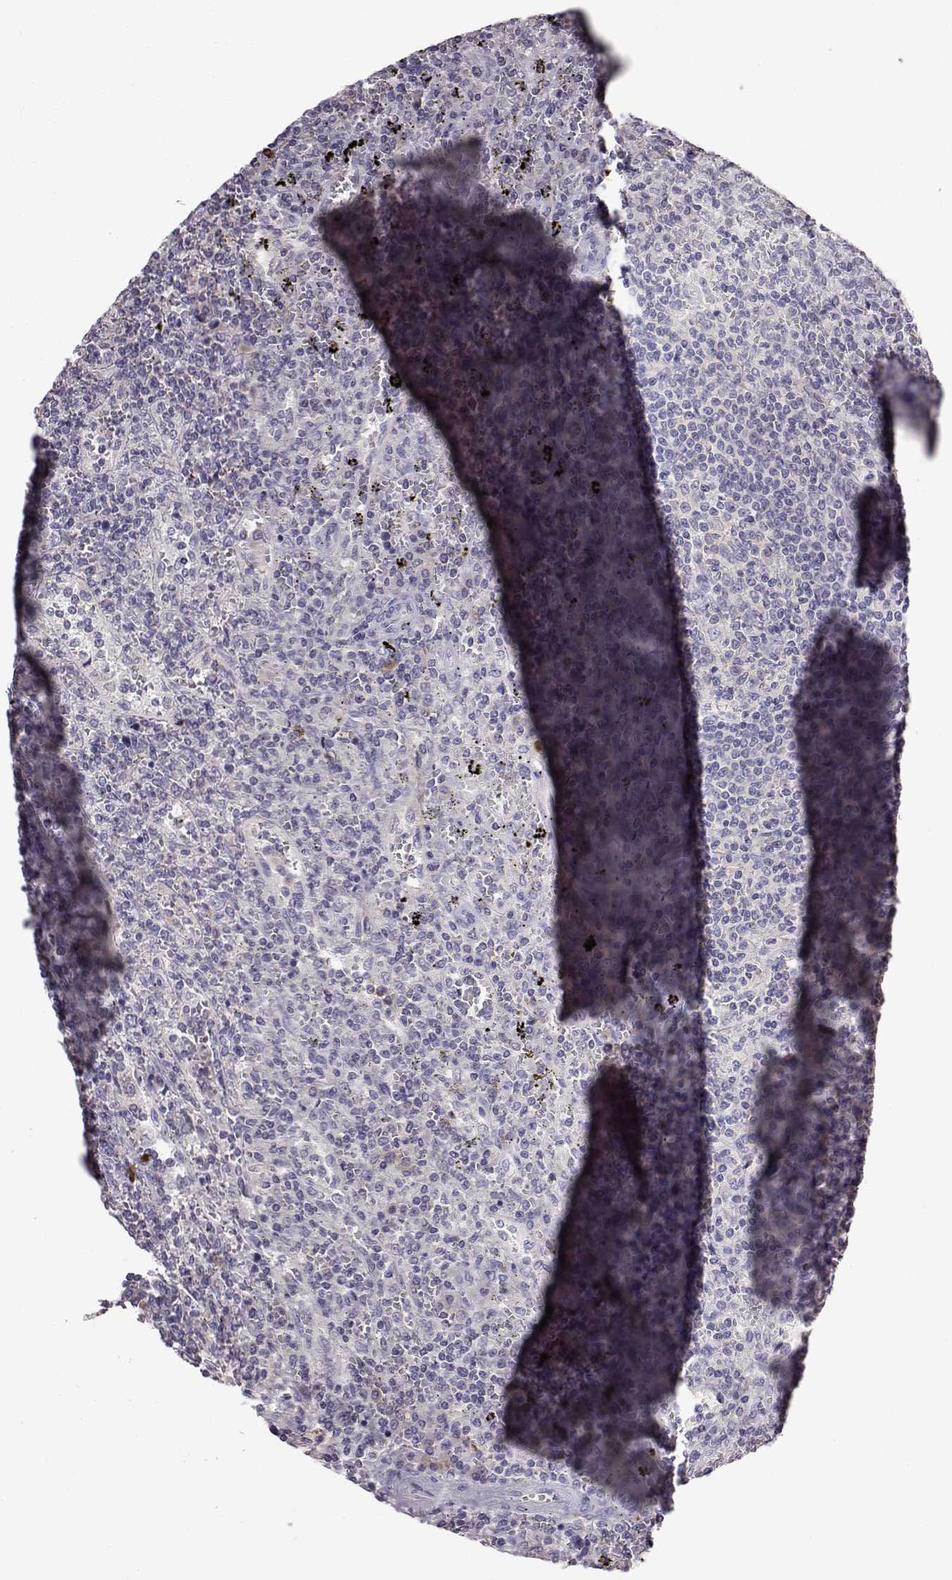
{"staining": {"intensity": "weak", "quantity": "<25%", "location": "cytoplasmic/membranous"}, "tissue": "lymphoma", "cell_type": "Tumor cells", "image_type": "cancer", "snomed": [{"axis": "morphology", "description": "Malignant lymphoma, non-Hodgkin's type, Low grade"}, {"axis": "topography", "description": "Spleen"}], "caption": "A high-resolution micrograph shows immunohistochemistry staining of lymphoma, which shows no significant expression in tumor cells. (Immunohistochemistry, brightfield microscopy, high magnification).", "gene": "ADGRG2", "patient": {"sex": "male", "age": 62}}